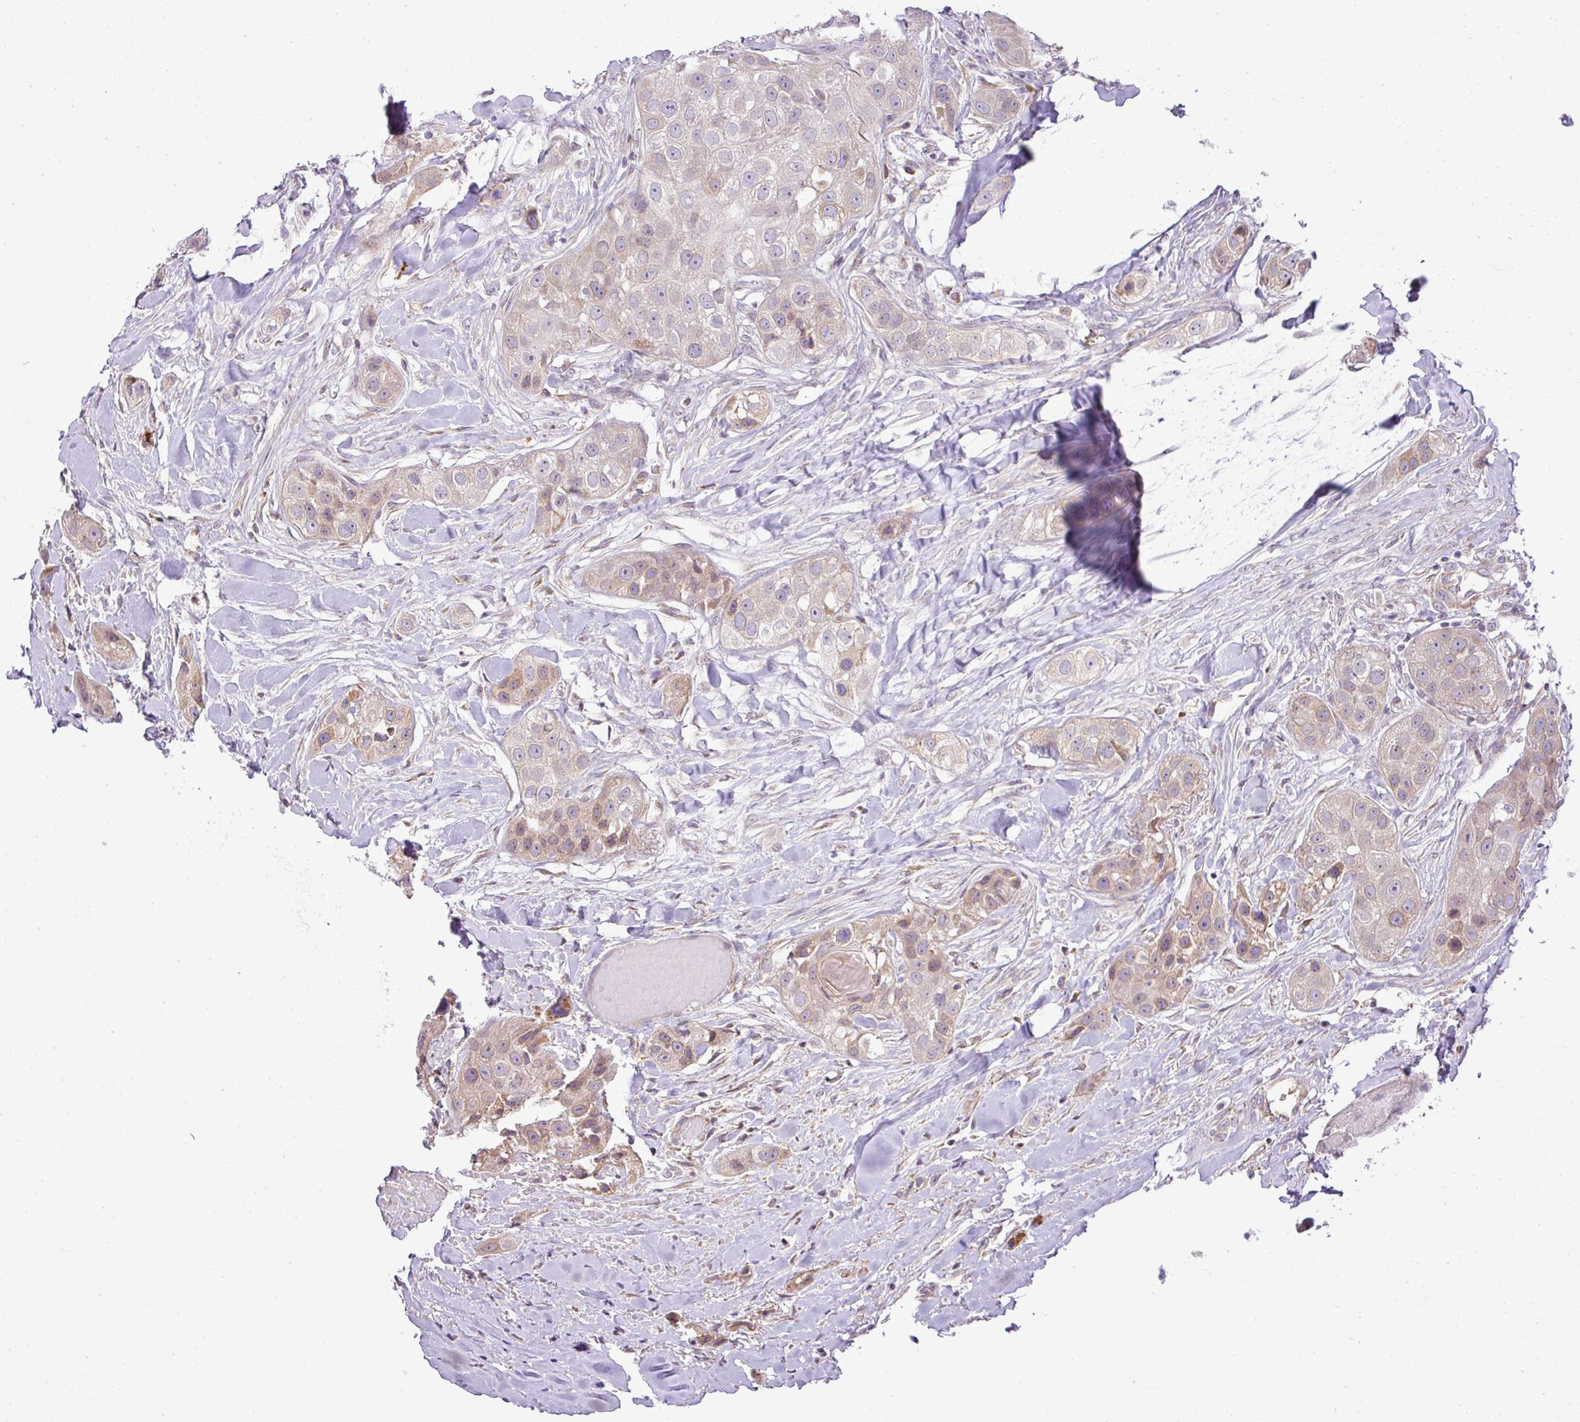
{"staining": {"intensity": "moderate", "quantity": "<25%", "location": "cytoplasmic/membranous"}, "tissue": "head and neck cancer", "cell_type": "Tumor cells", "image_type": "cancer", "snomed": [{"axis": "morphology", "description": "Normal tissue, NOS"}, {"axis": "morphology", "description": "Squamous cell carcinoma, NOS"}, {"axis": "topography", "description": "Skeletal muscle"}, {"axis": "topography", "description": "Head-Neck"}], "caption": "A high-resolution image shows immunohistochemistry staining of head and neck squamous cell carcinoma, which demonstrates moderate cytoplasmic/membranous positivity in about <25% of tumor cells. The protein is shown in brown color, while the nuclei are stained blue.", "gene": "COX18", "patient": {"sex": "male", "age": 51}}